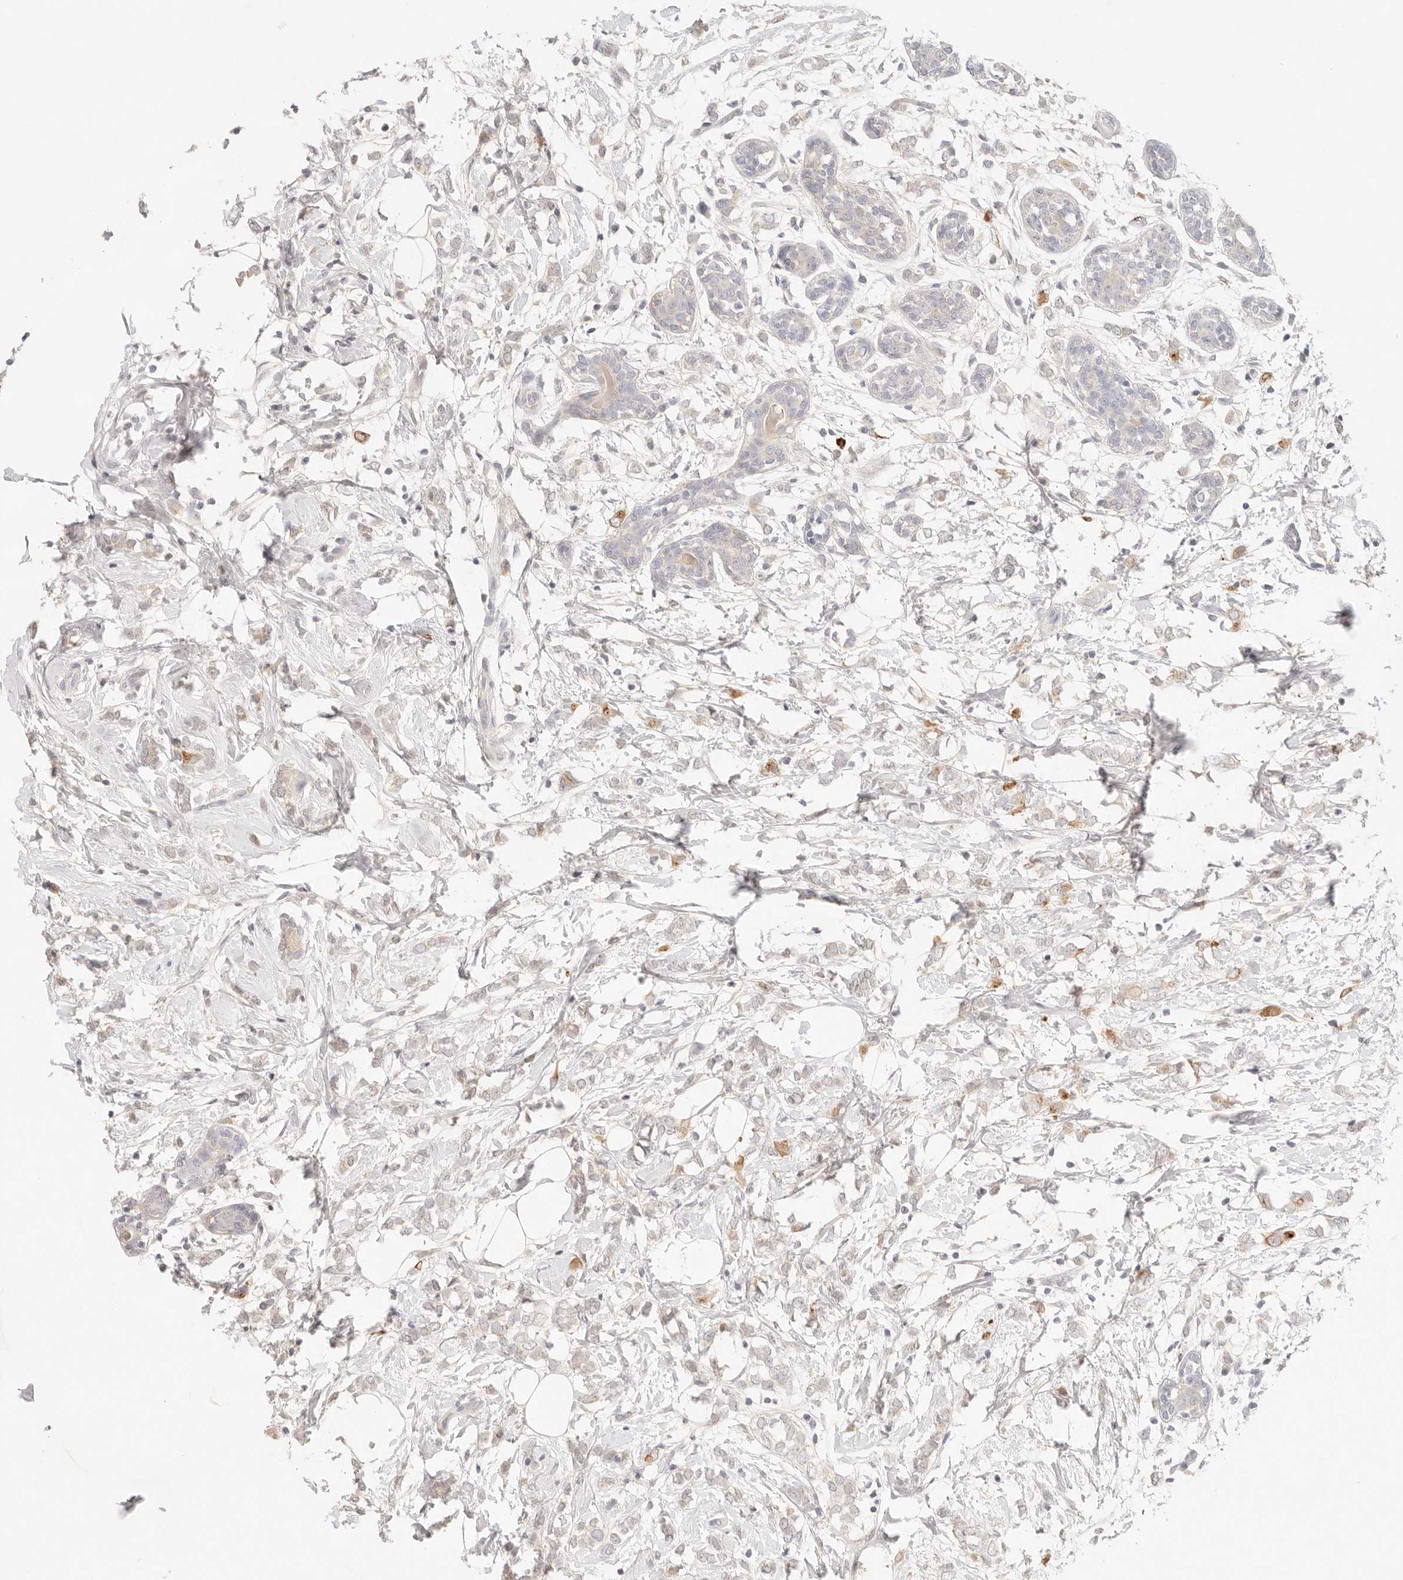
{"staining": {"intensity": "negative", "quantity": "none", "location": "none"}, "tissue": "breast cancer", "cell_type": "Tumor cells", "image_type": "cancer", "snomed": [{"axis": "morphology", "description": "Normal tissue, NOS"}, {"axis": "morphology", "description": "Lobular carcinoma"}, {"axis": "topography", "description": "Breast"}], "caption": "Human lobular carcinoma (breast) stained for a protein using immunohistochemistry demonstrates no positivity in tumor cells.", "gene": "CEP120", "patient": {"sex": "female", "age": 47}}